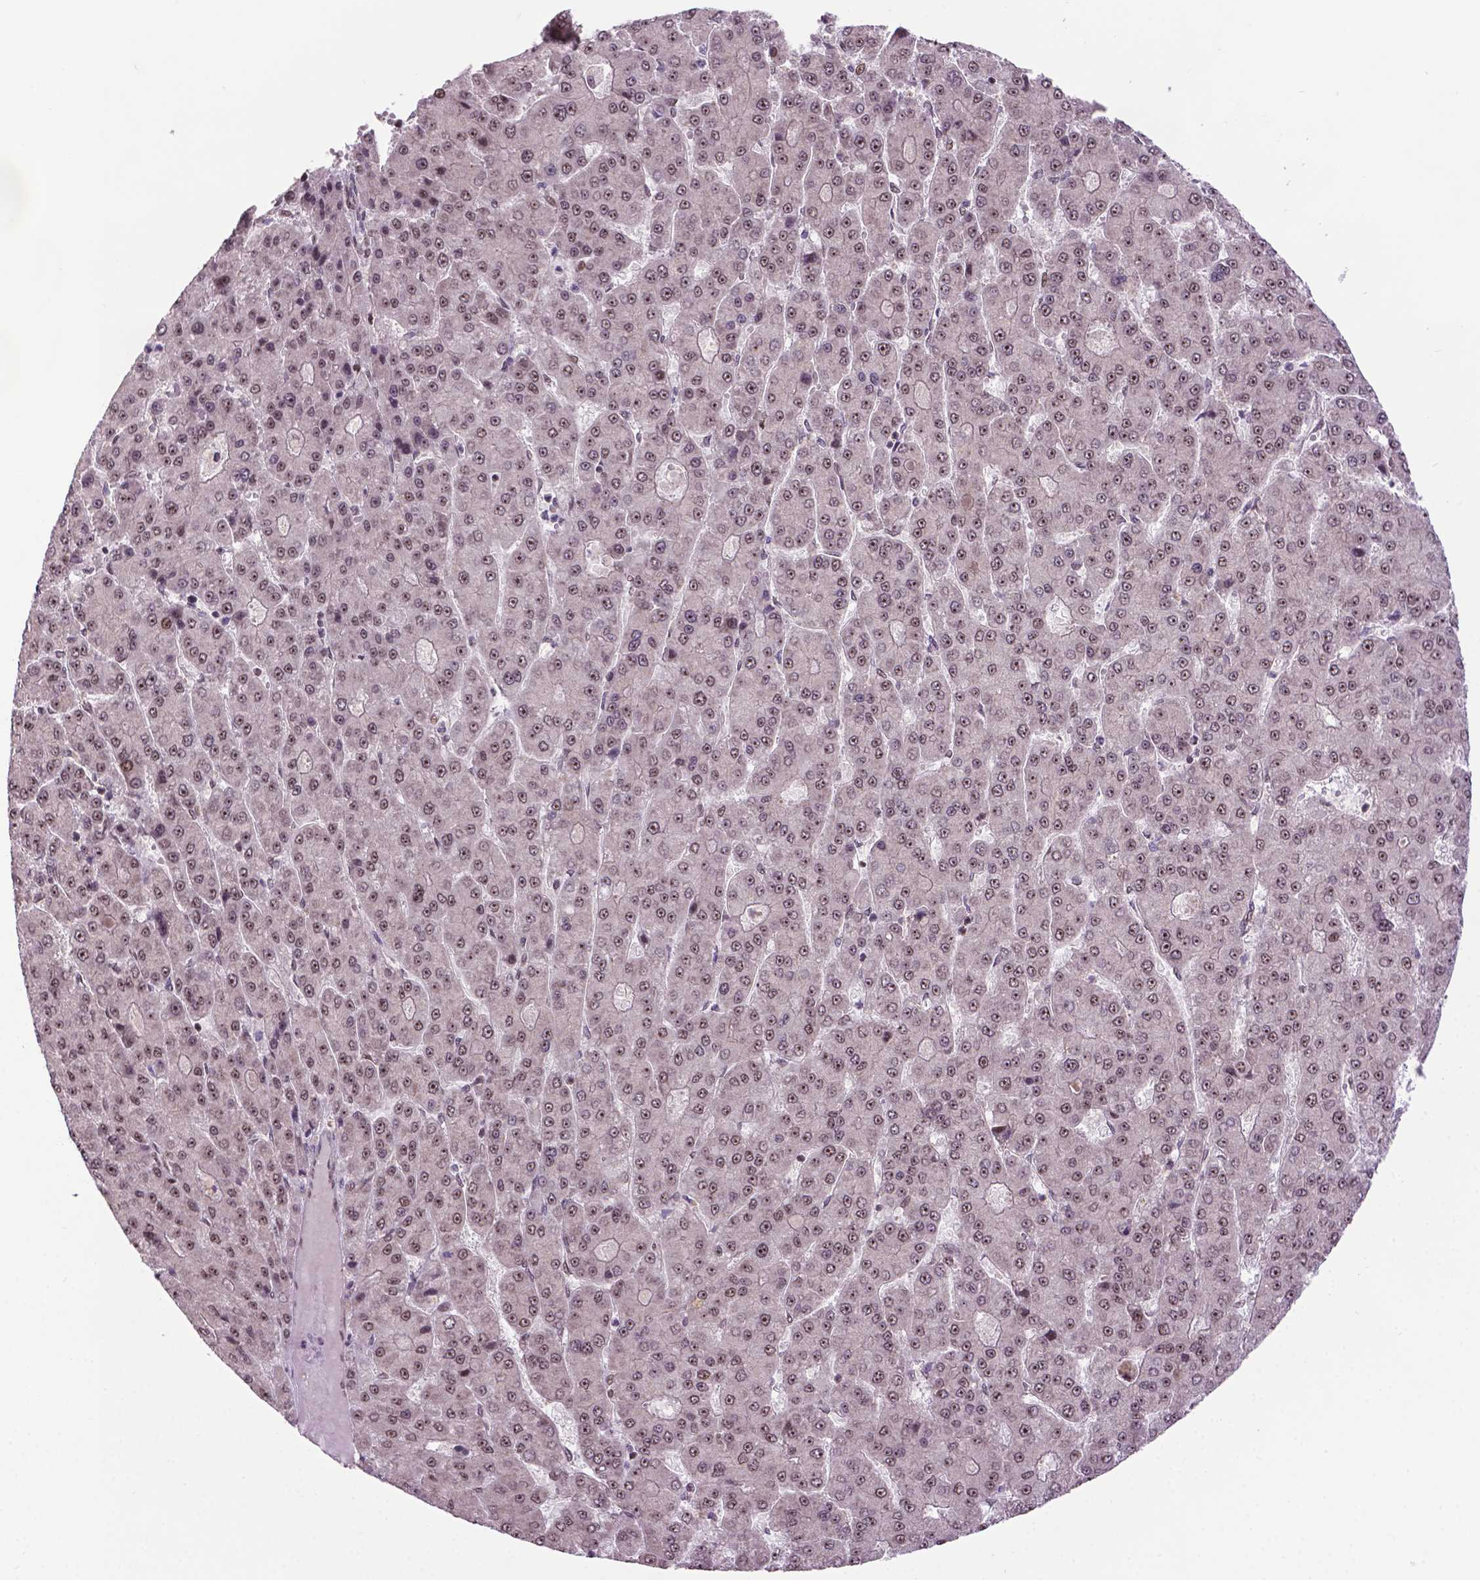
{"staining": {"intensity": "moderate", "quantity": ">75%", "location": "nuclear"}, "tissue": "liver cancer", "cell_type": "Tumor cells", "image_type": "cancer", "snomed": [{"axis": "morphology", "description": "Carcinoma, Hepatocellular, NOS"}, {"axis": "topography", "description": "Liver"}], "caption": "Immunohistochemical staining of human liver cancer (hepatocellular carcinoma) demonstrates moderate nuclear protein expression in approximately >75% of tumor cells. The protein of interest is stained brown, and the nuclei are stained in blue (DAB IHC with brightfield microscopy, high magnification).", "gene": "CSNK2A1", "patient": {"sex": "male", "age": 70}}